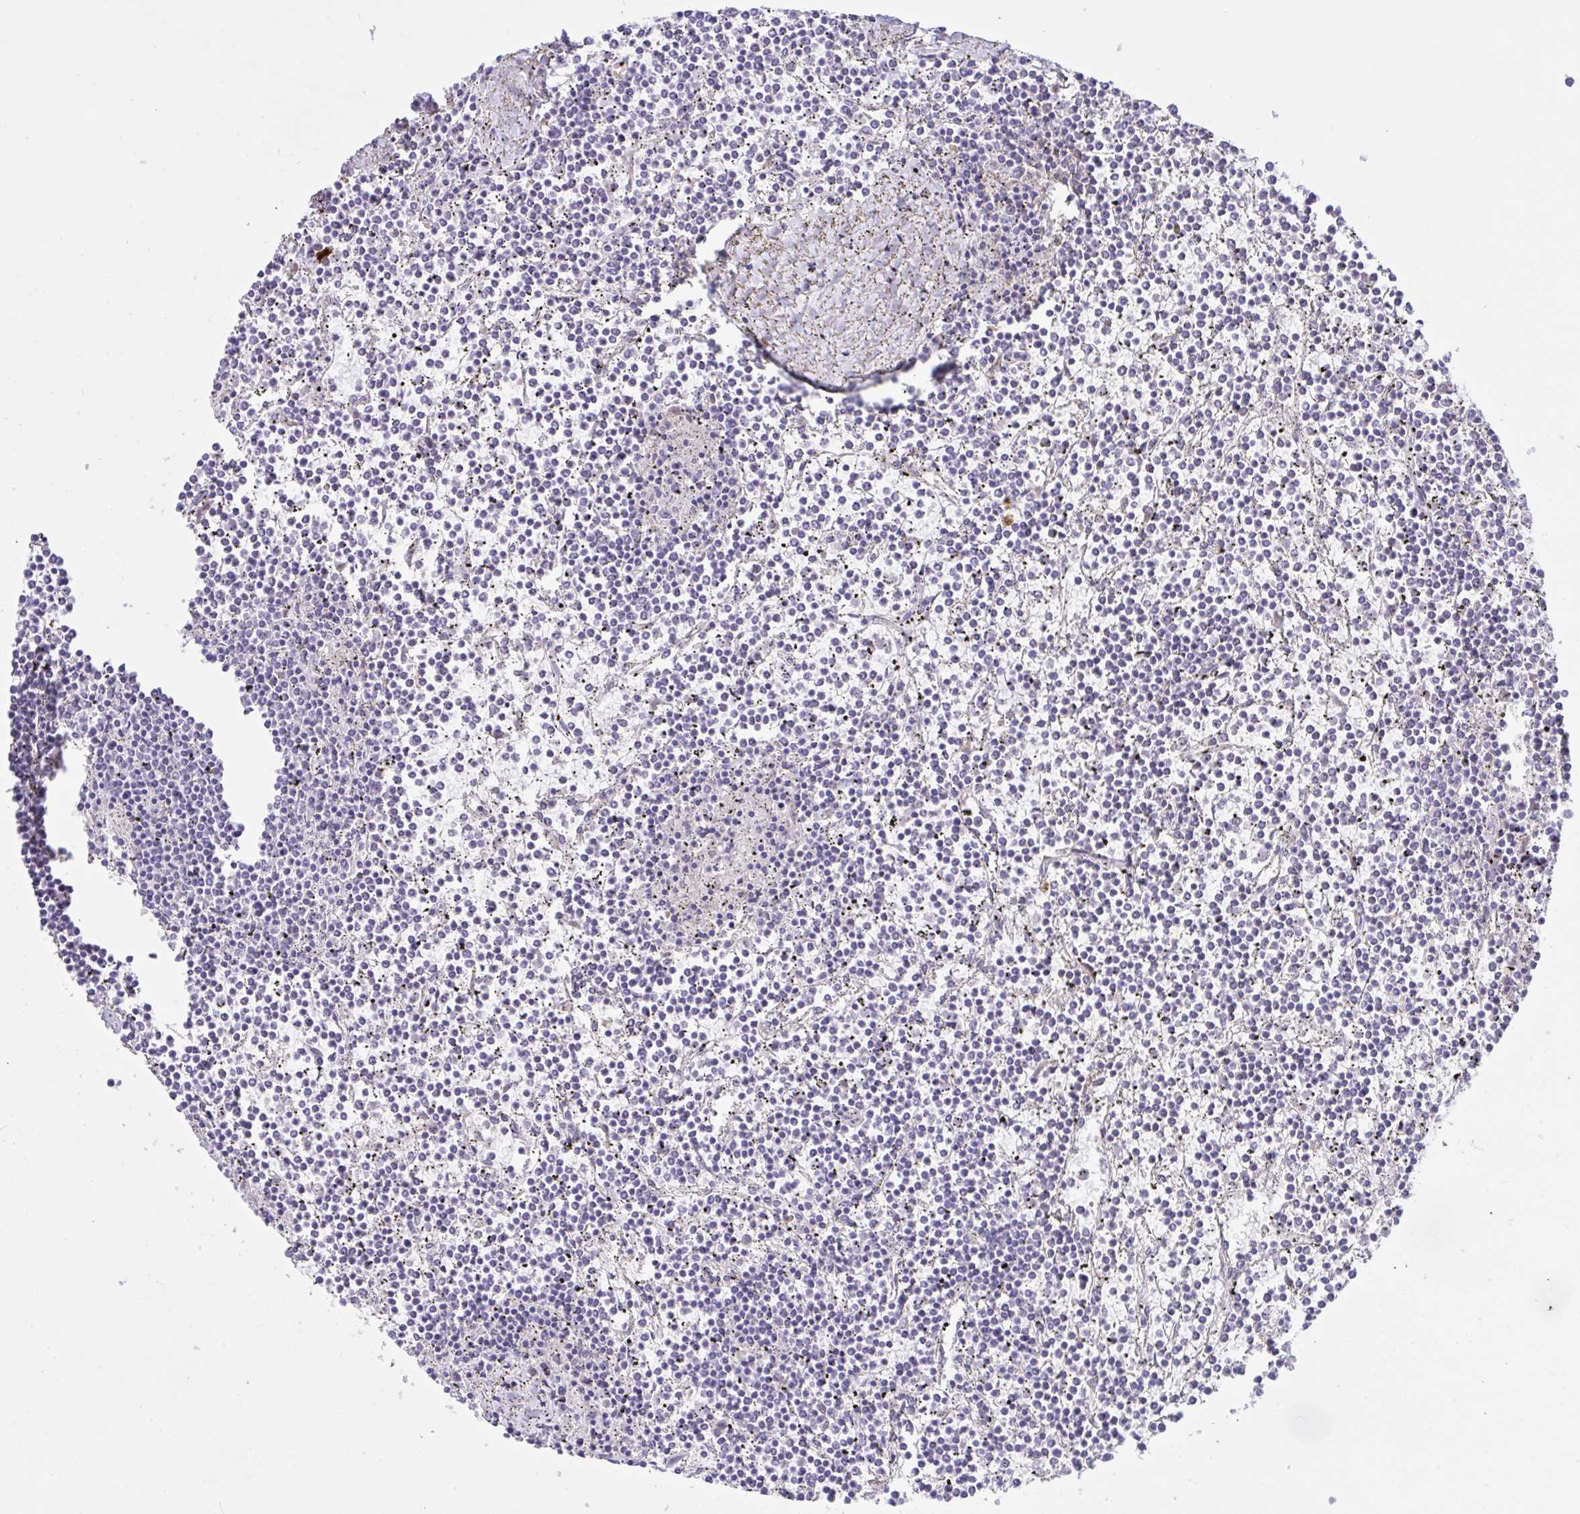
{"staining": {"intensity": "negative", "quantity": "none", "location": "none"}, "tissue": "lymphoma", "cell_type": "Tumor cells", "image_type": "cancer", "snomed": [{"axis": "morphology", "description": "Malignant lymphoma, non-Hodgkin's type, Low grade"}, {"axis": "topography", "description": "Spleen"}], "caption": "Immunohistochemistry (IHC) of malignant lymphoma, non-Hodgkin's type (low-grade) demonstrates no expression in tumor cells.", "gene": "ZNF684", "patient": {"sex": "female", "age": 19}}